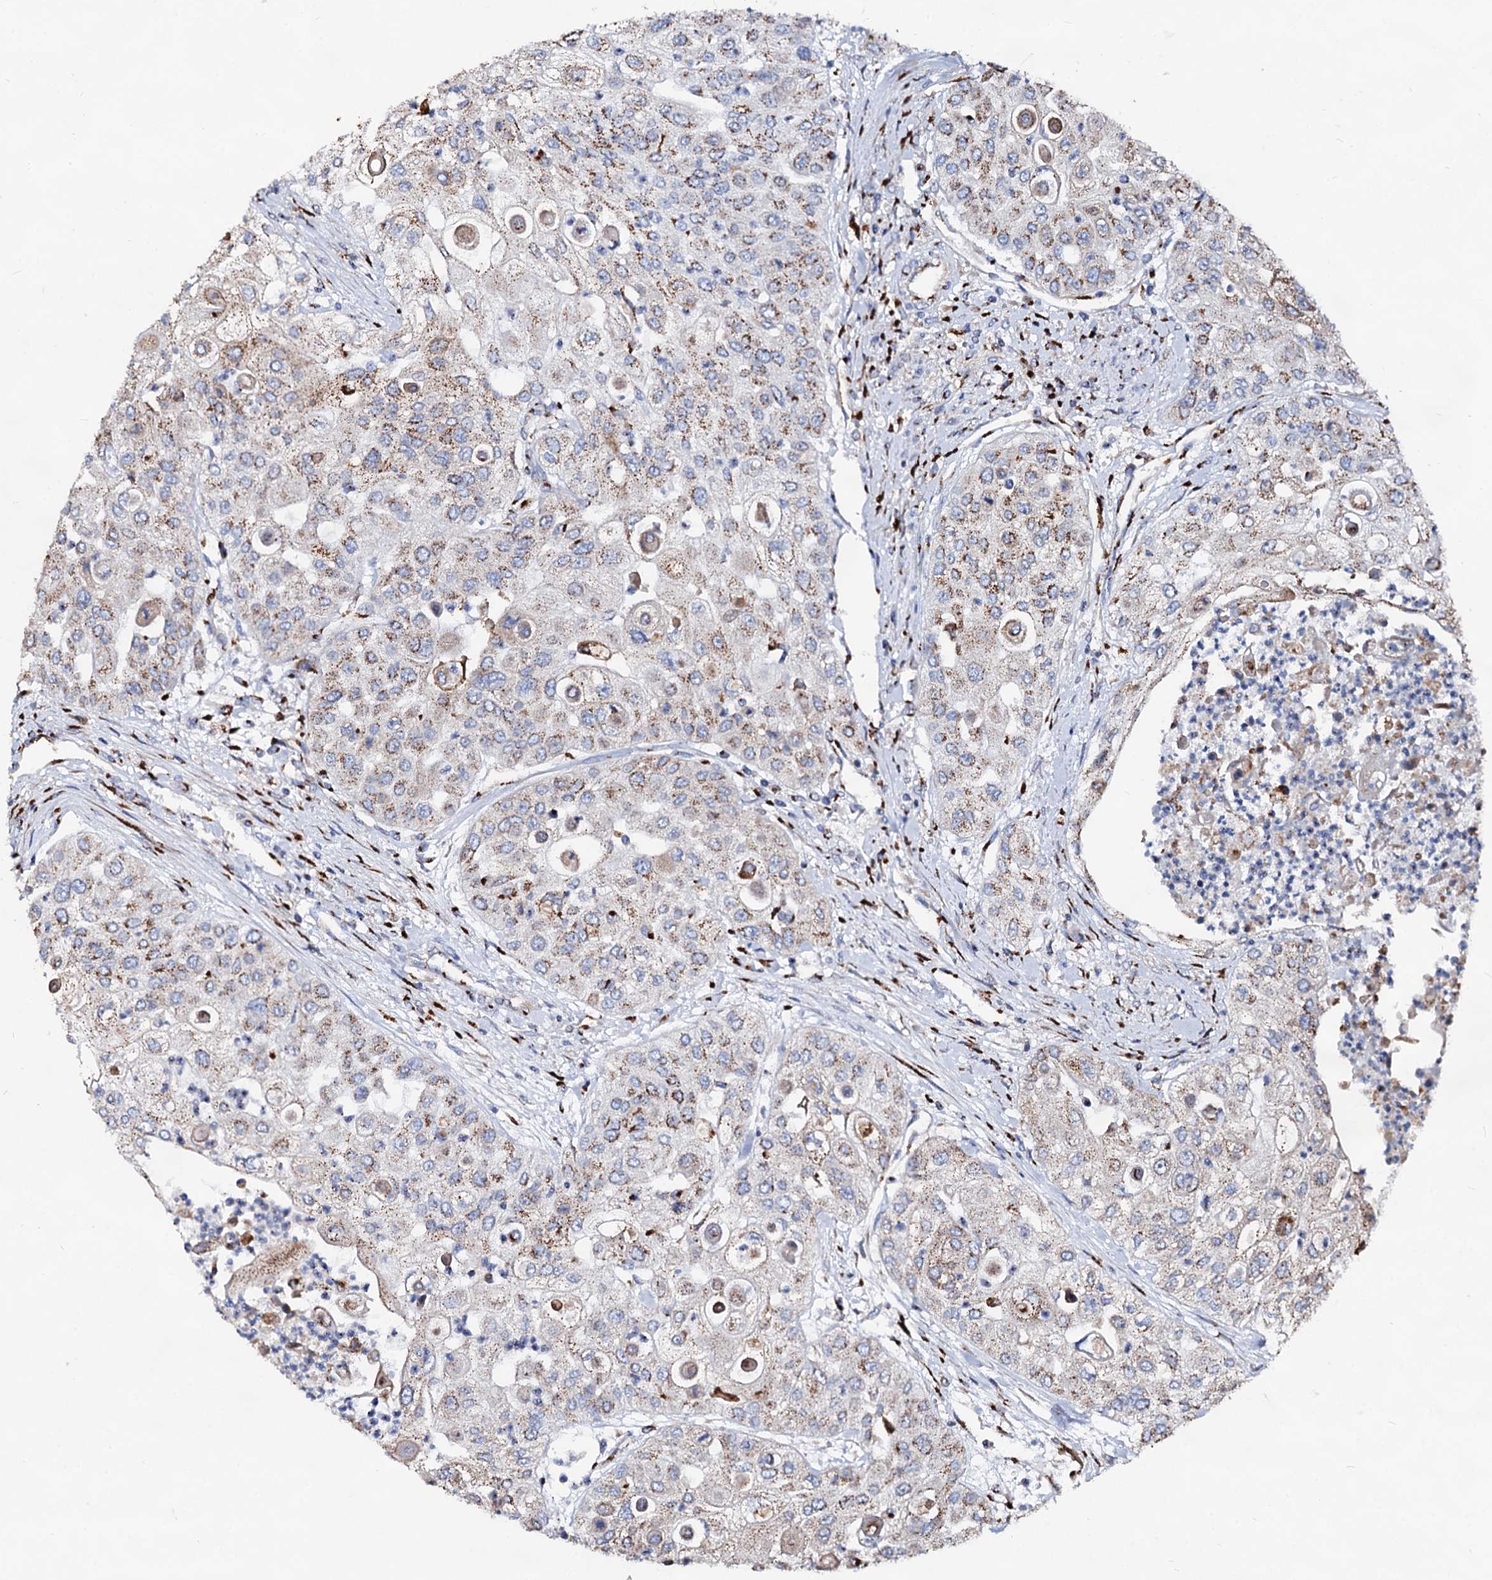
{"staining": {"intensity": "moderate", "quantity": "25%-75%", "location": "cytoplasmic/membranous"}, "tissue": "urothelial cancer", "cell_type": "Tumor cells", "image_type": "cancer", "snomed": [{"axis": "morphology", "description": "Urothelial carcinoma, High grade"}, {"axis": "topography", "description": "Urinary bladder"}], "caption": "Human urothelial cancer stained with a brown dye exhibits moderate cytoplasmic/membranous positive expression in approximately 25%-75% of tumor cells.", "gene": "TM9SF3", "patient": {"sex": "female", "age": 79}}